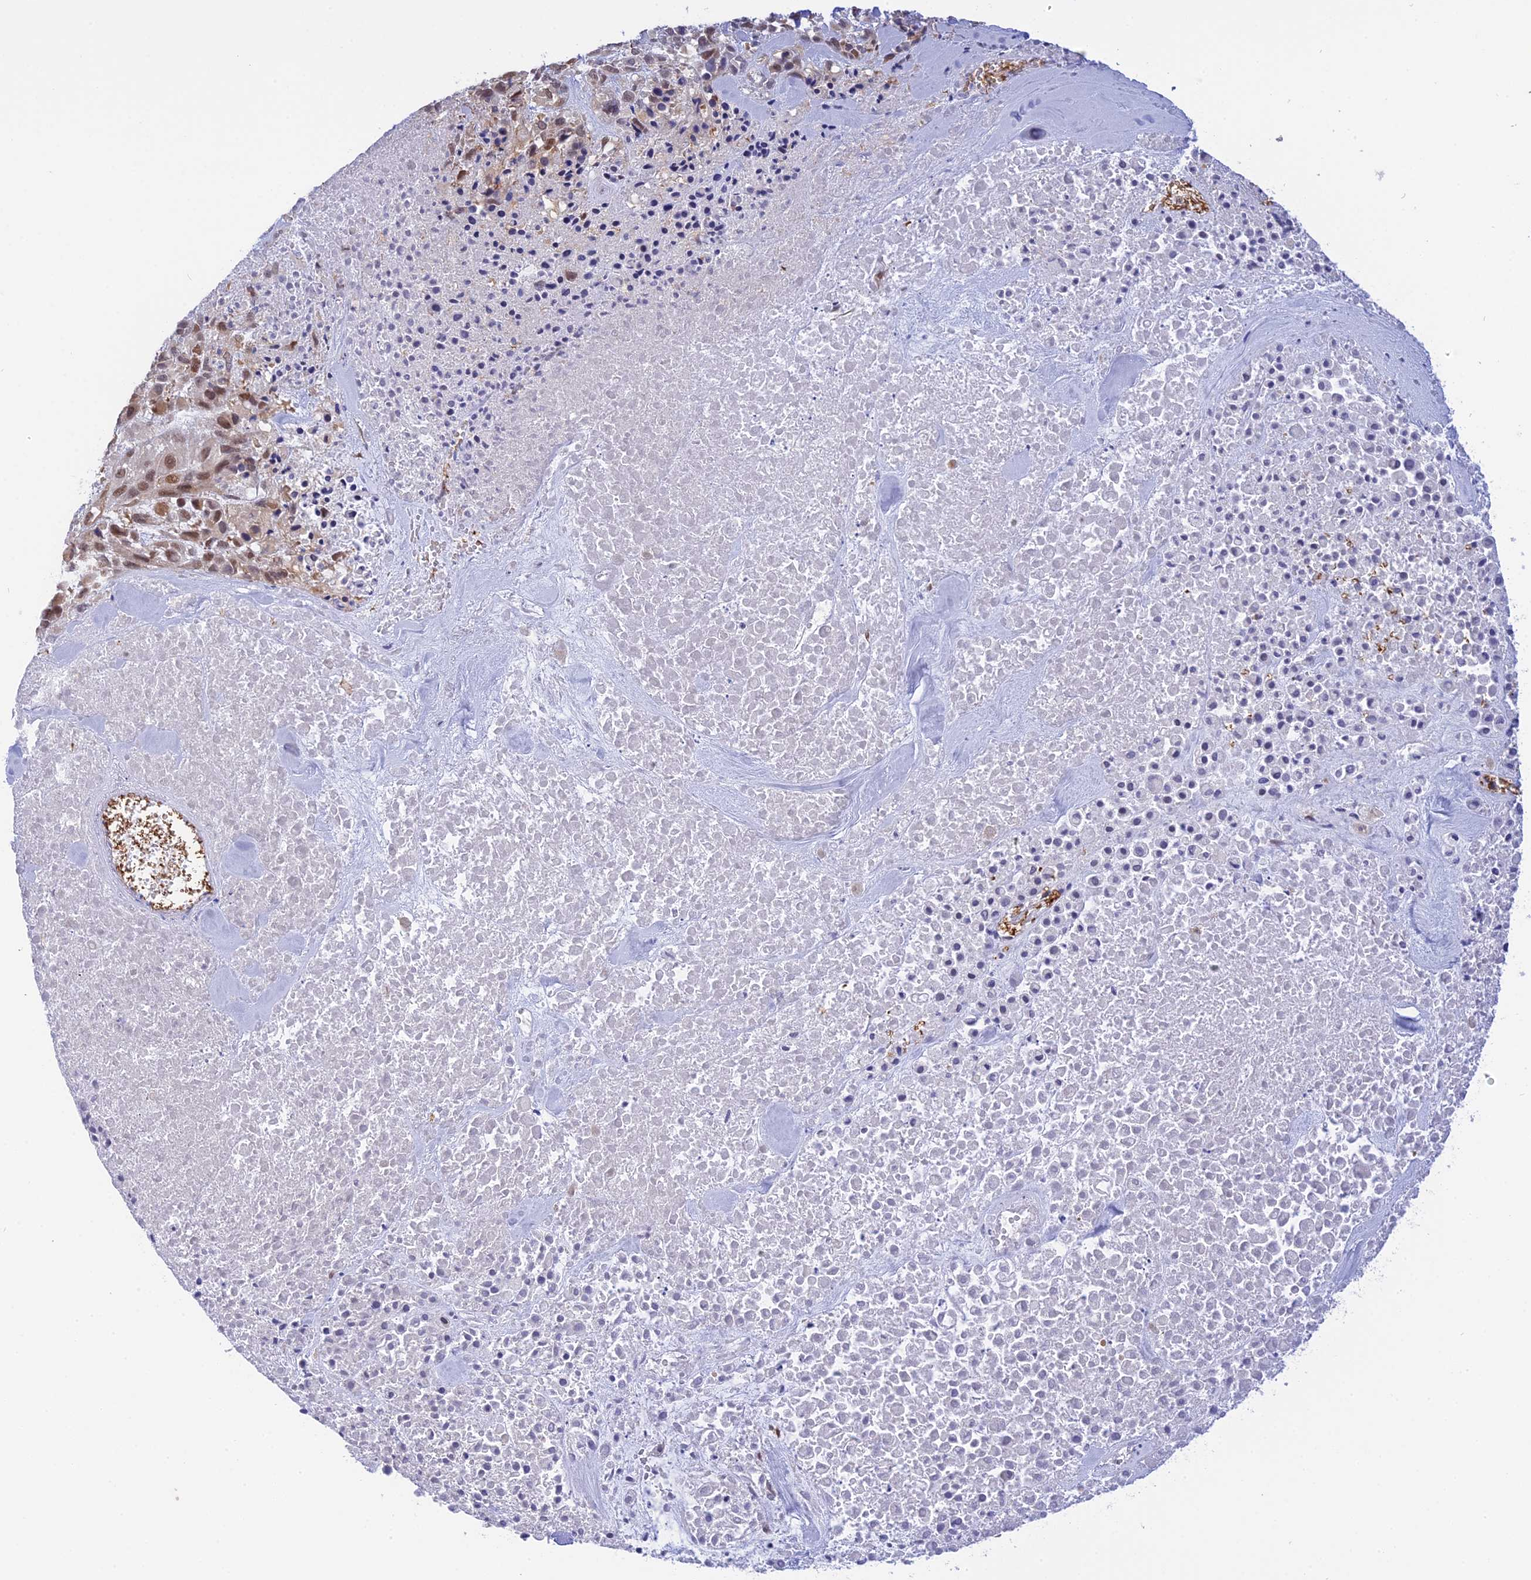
{"staining": {"intensity": "moderate", "quantity": ">75%", "location": "nuclear"}, "tissue": "melanoma", "cell_type": "Tumor cells", "image_type": "cancer", "snomed": [{"axis": "morphology", "description": "Malignant melanoma, Metastatic site"}, {"axis": "topography", "description": "Skin"}], "caption": "IHC micrograph of neoplastic tissue: melanoma stained using IHC displays medium levels of moderate protein expression localized specifically in the nuclear of tumor cells, appearing as a nuclear brown color.", "gene": "KCTD14", "patient": {"sex": "female", "age": 81}}